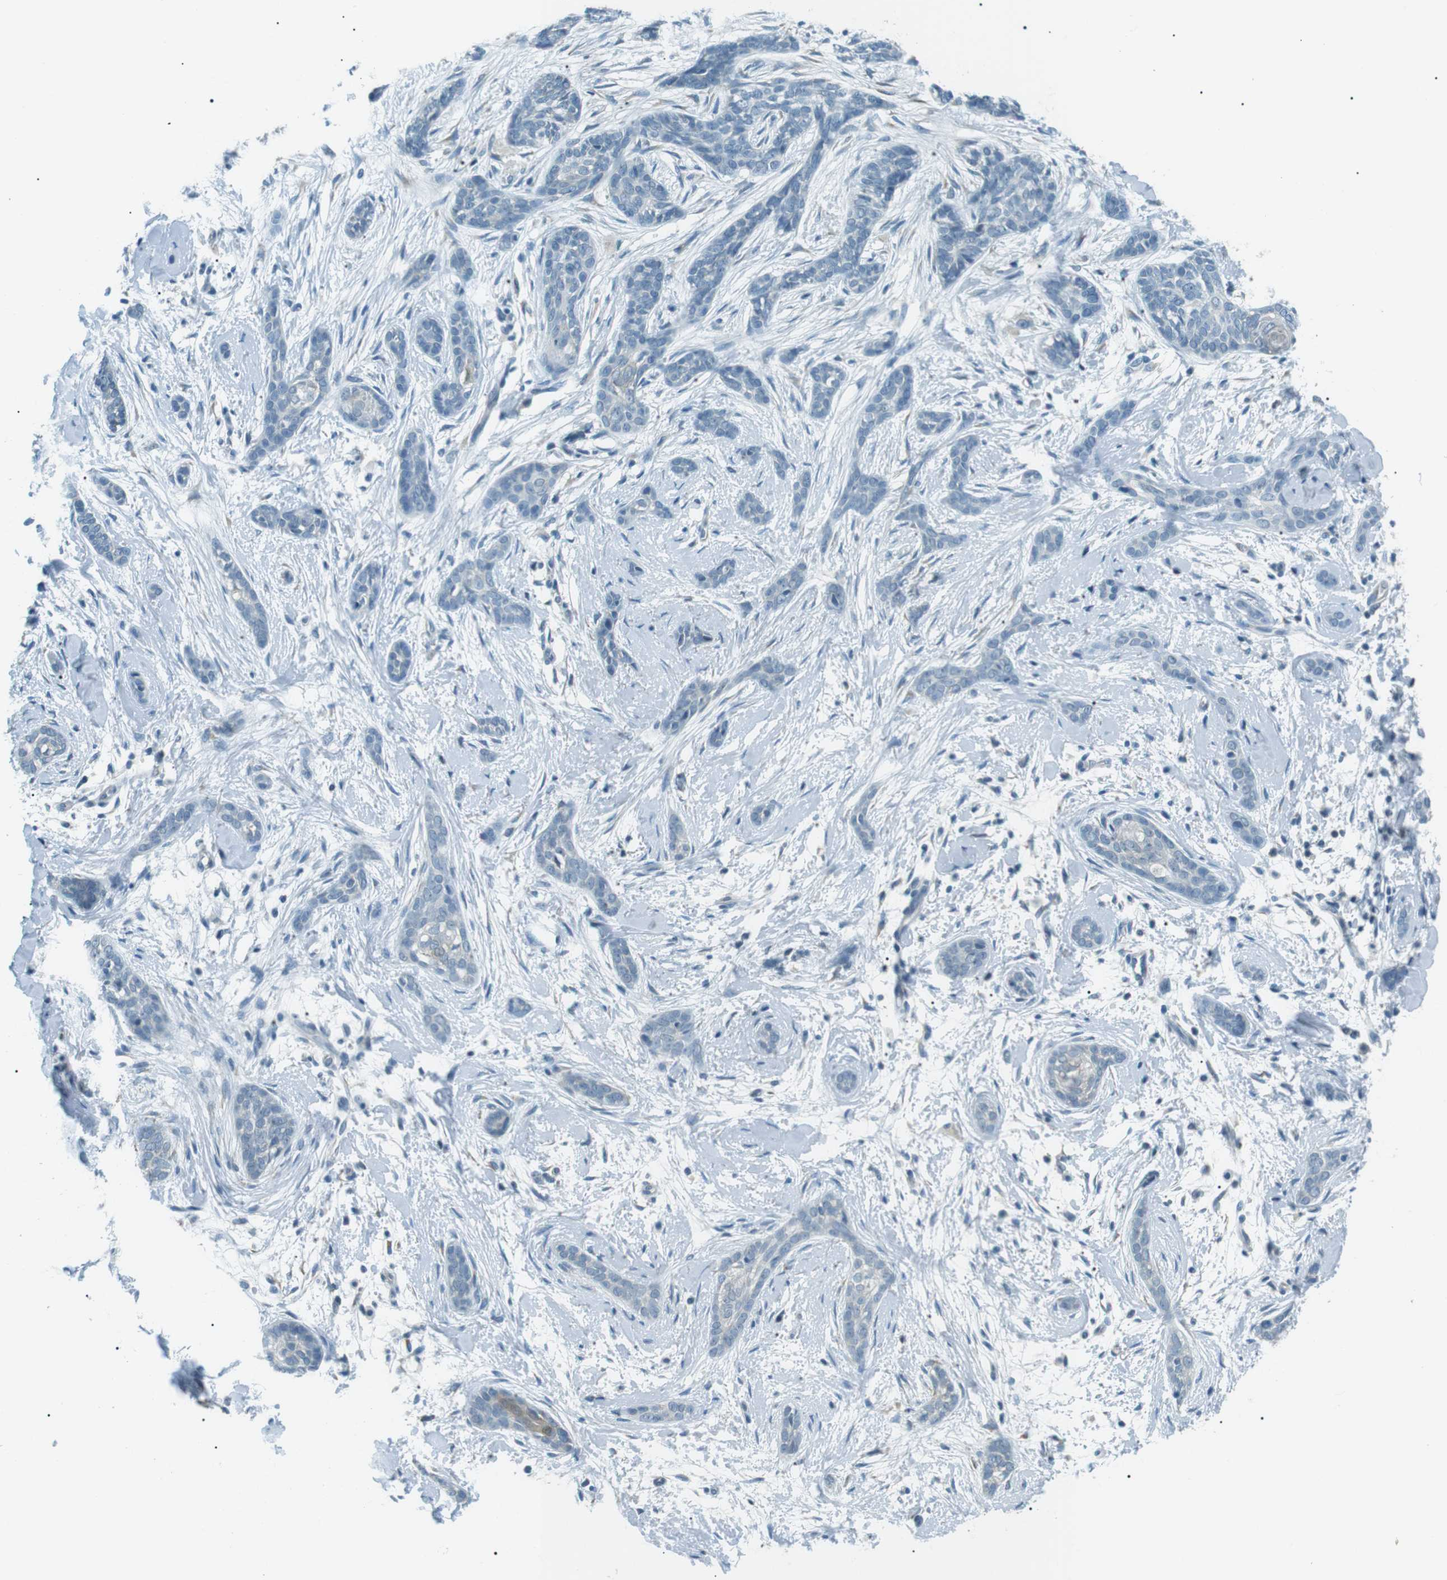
{"staining": {"intensity": "negative", "quantity": "none", "location": "none"}, "tissue": "skin cancer", "cell_type": "Tumor cells", "image_type": "cancer", "snomed": [{"axis": "morphology", "description": "Basal cell carcinoma"}, {"axis": "morphology", "description": "Adnexal tumor, benign"}, {"axis": "topography", "description": "Skin"}], "caption": "Tumor cells show no significant positivity in skin benign adnexal tumor.", "gene": "SERPINB2", "patient": {"sex": "female", "age": 42}}